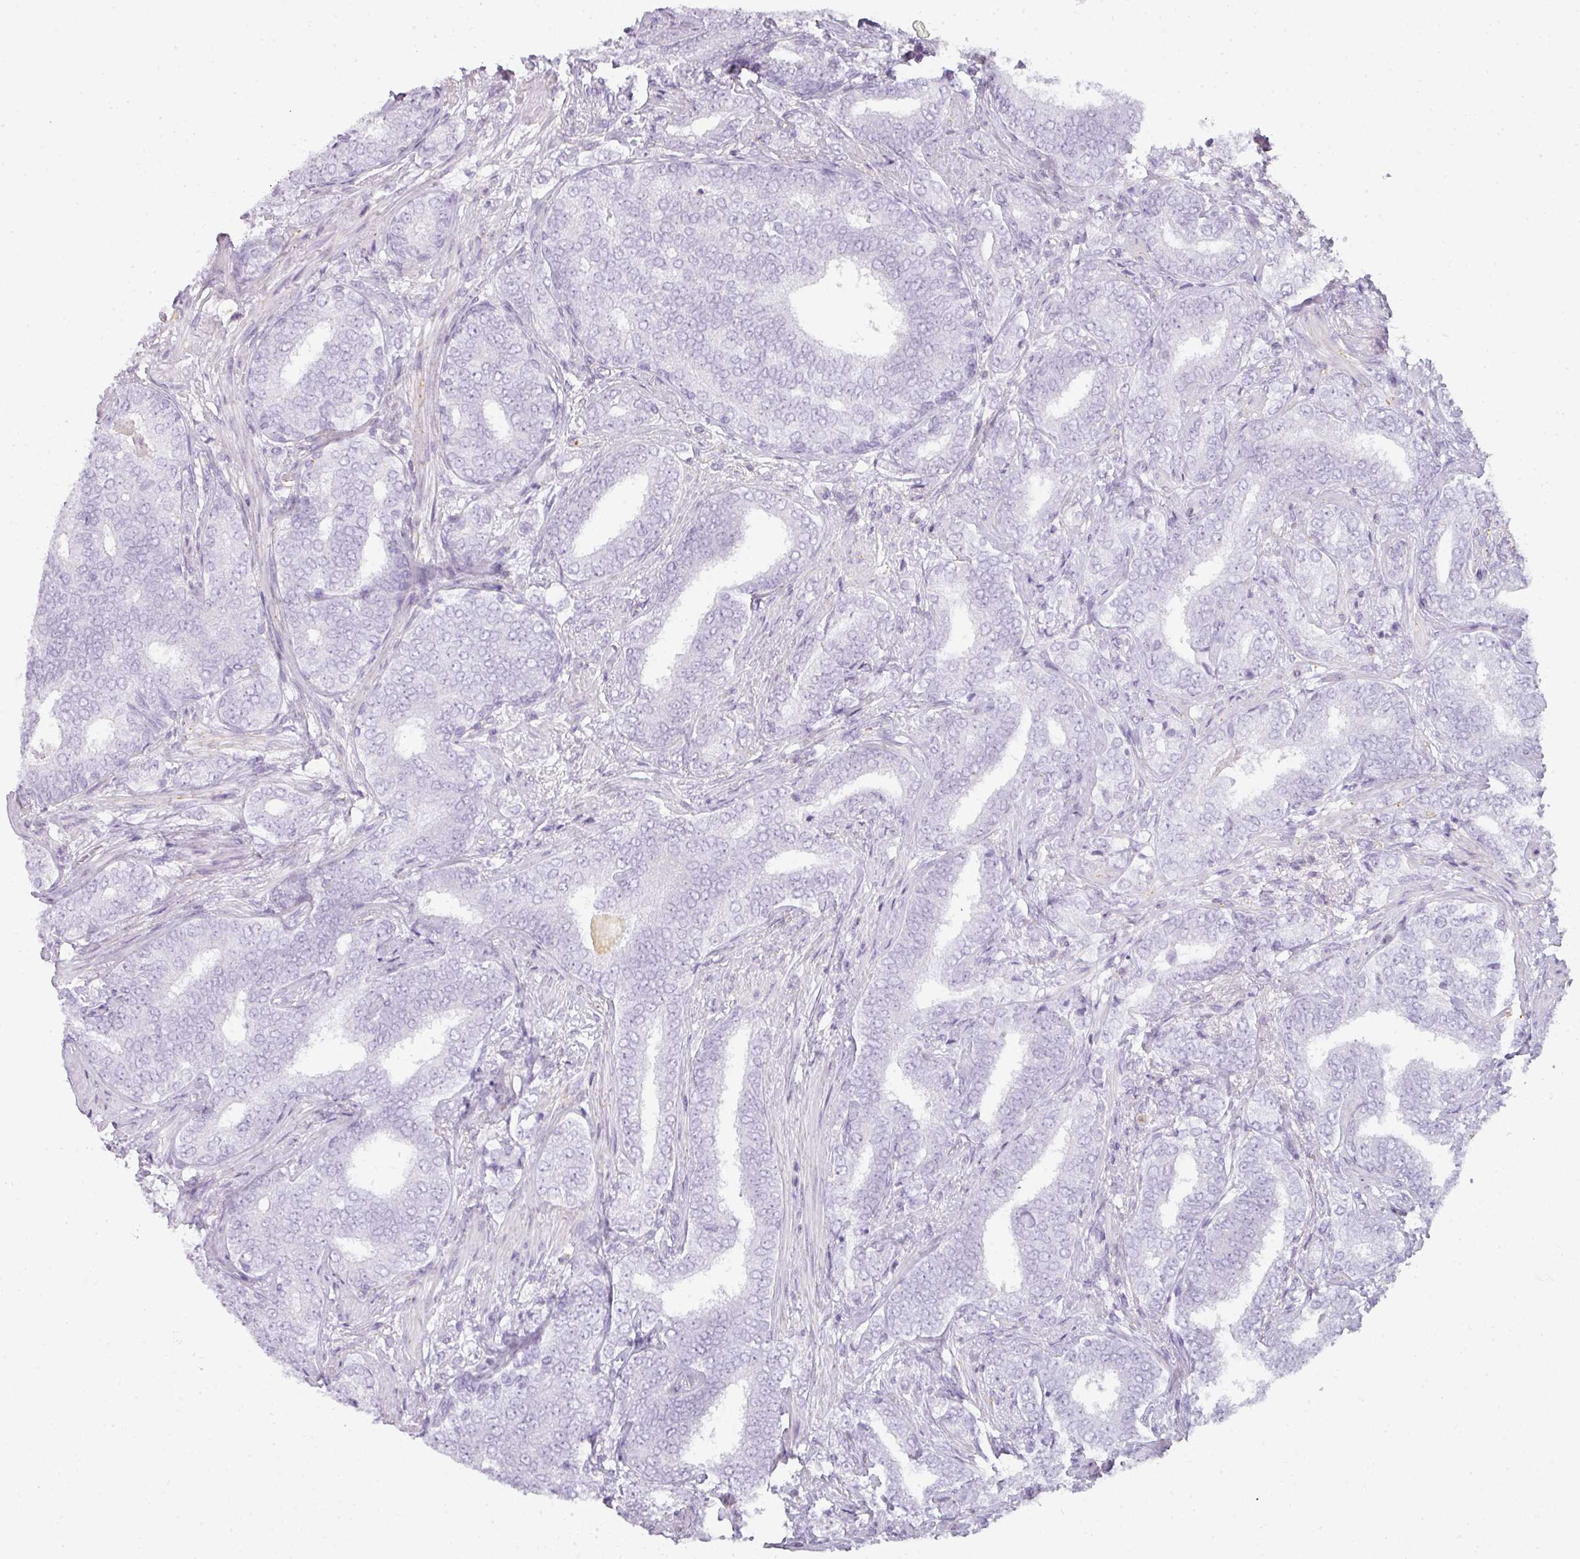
{"staining": {"intensity": "negative", "quantity": "none", "location": "none"}, "tissue": "prostate cancer", "cell_type": "Tumor cells", "image_type": "cancer", "snomed": [{"axis": "morphology", "description": "Adenocarcinoma, High grade"}, {"axis": "topography", "description": "Prostate"}], "caption": "Immunohistochemistry of prostate cancer demonstrates no staining in tumor cells.", "gene": "TMEM42", "patient": {"sex": "male", "age": 72}}